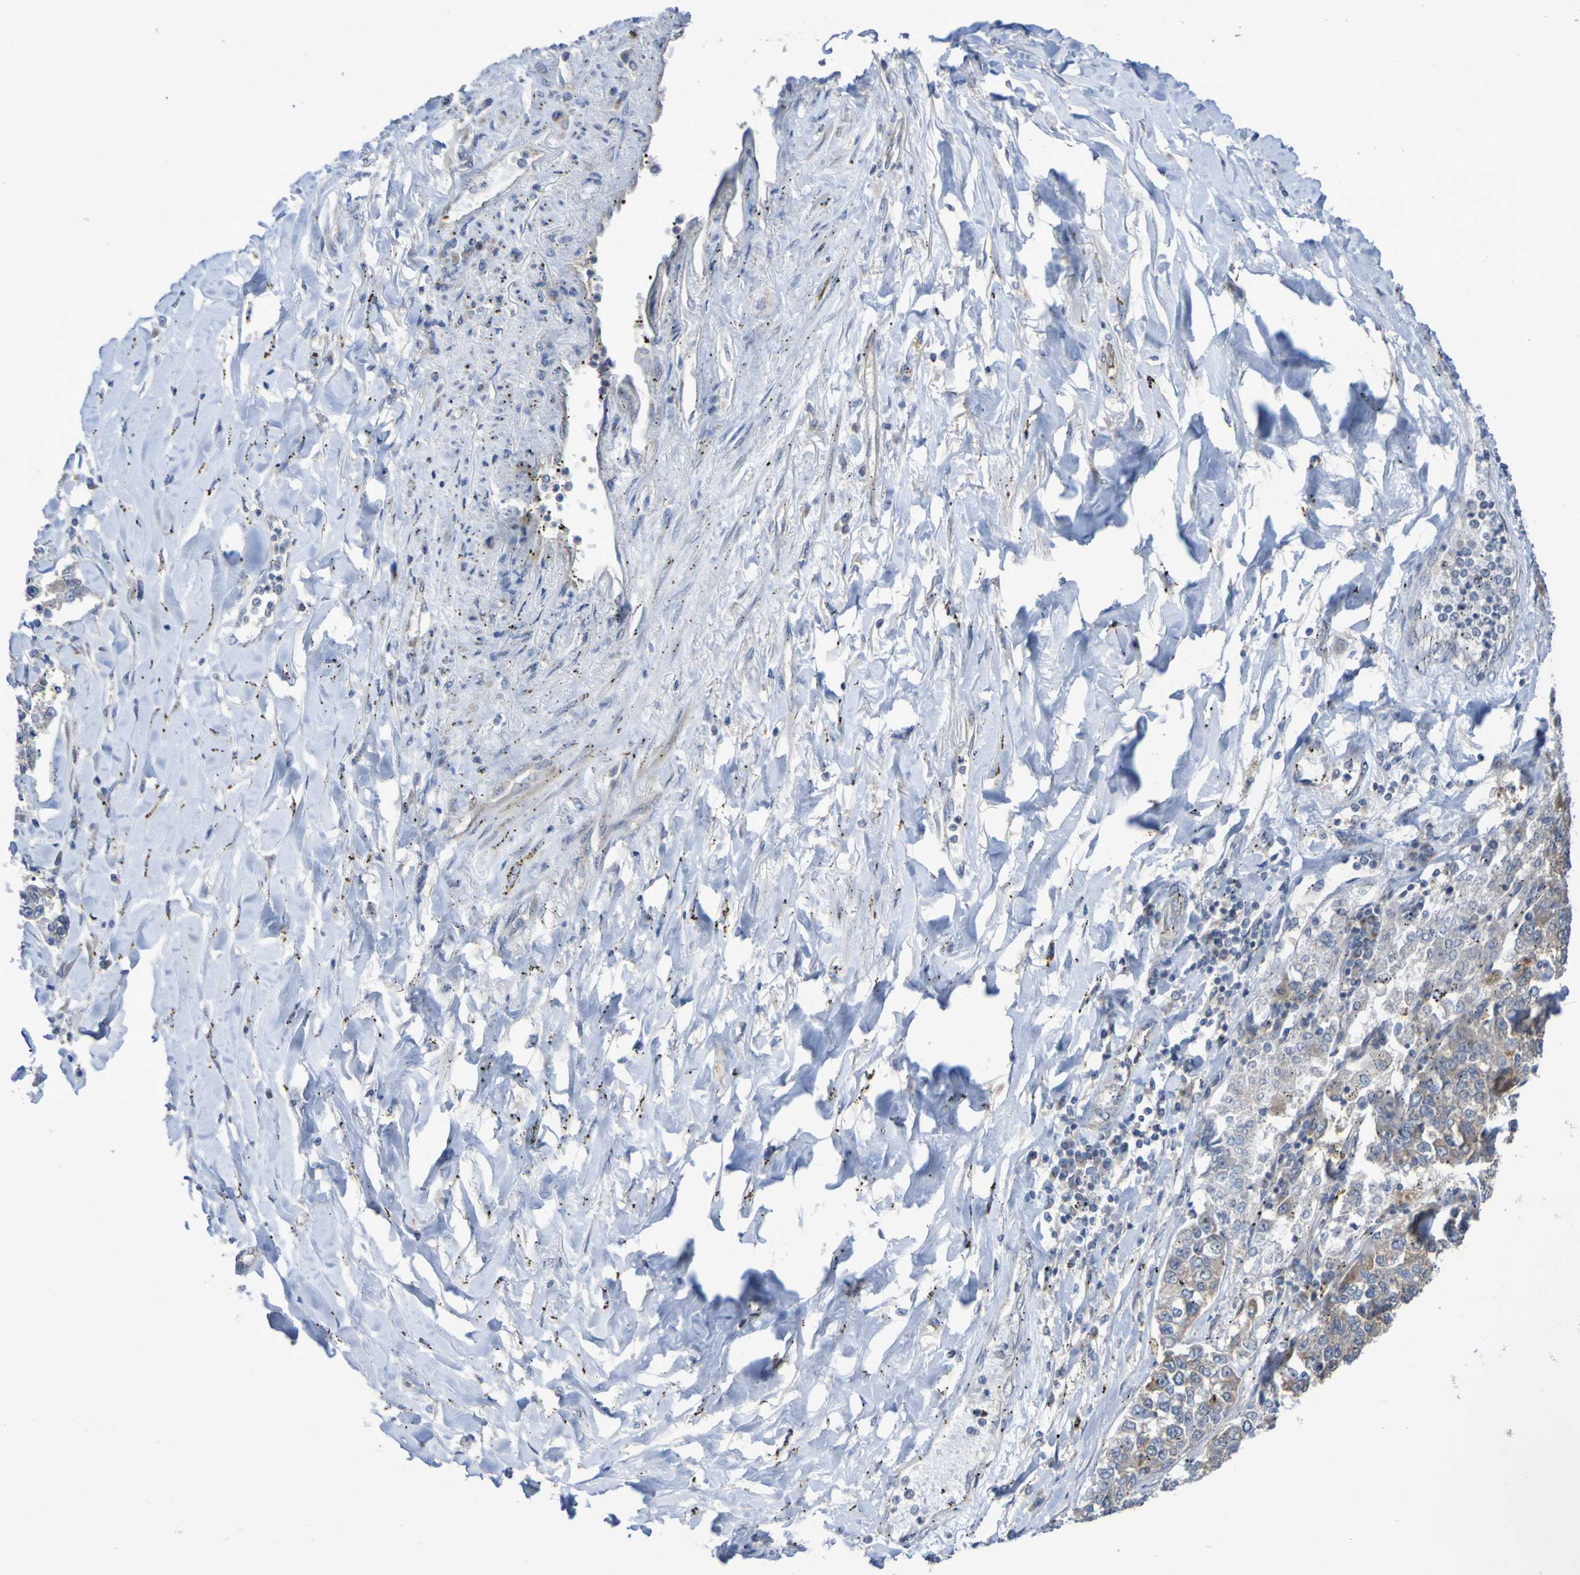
{"staining": {"intensity": "weak", "quantity": ">75%", "location": "cytoplasmic/membranous"}, "tissue": "lung cancer", "cell_type": "Tumor cells", "image_type": "cancer", "snomed": [{"axis": "morphology", "description": "Adenocarcinoma, NOS"}, {"axis": "topography", "description": "Lung"}], "caption": "Brown immunohistochemical staining in human adenocarcinoma (lung) exhibits weak cytoplasmic/membranous expression in about >75% of tumor cells. (DAB IHC with brightfield microscopy, high magnification).", "gene": "LMBRD2", "patient": {"sex": "male", "age": 49}}